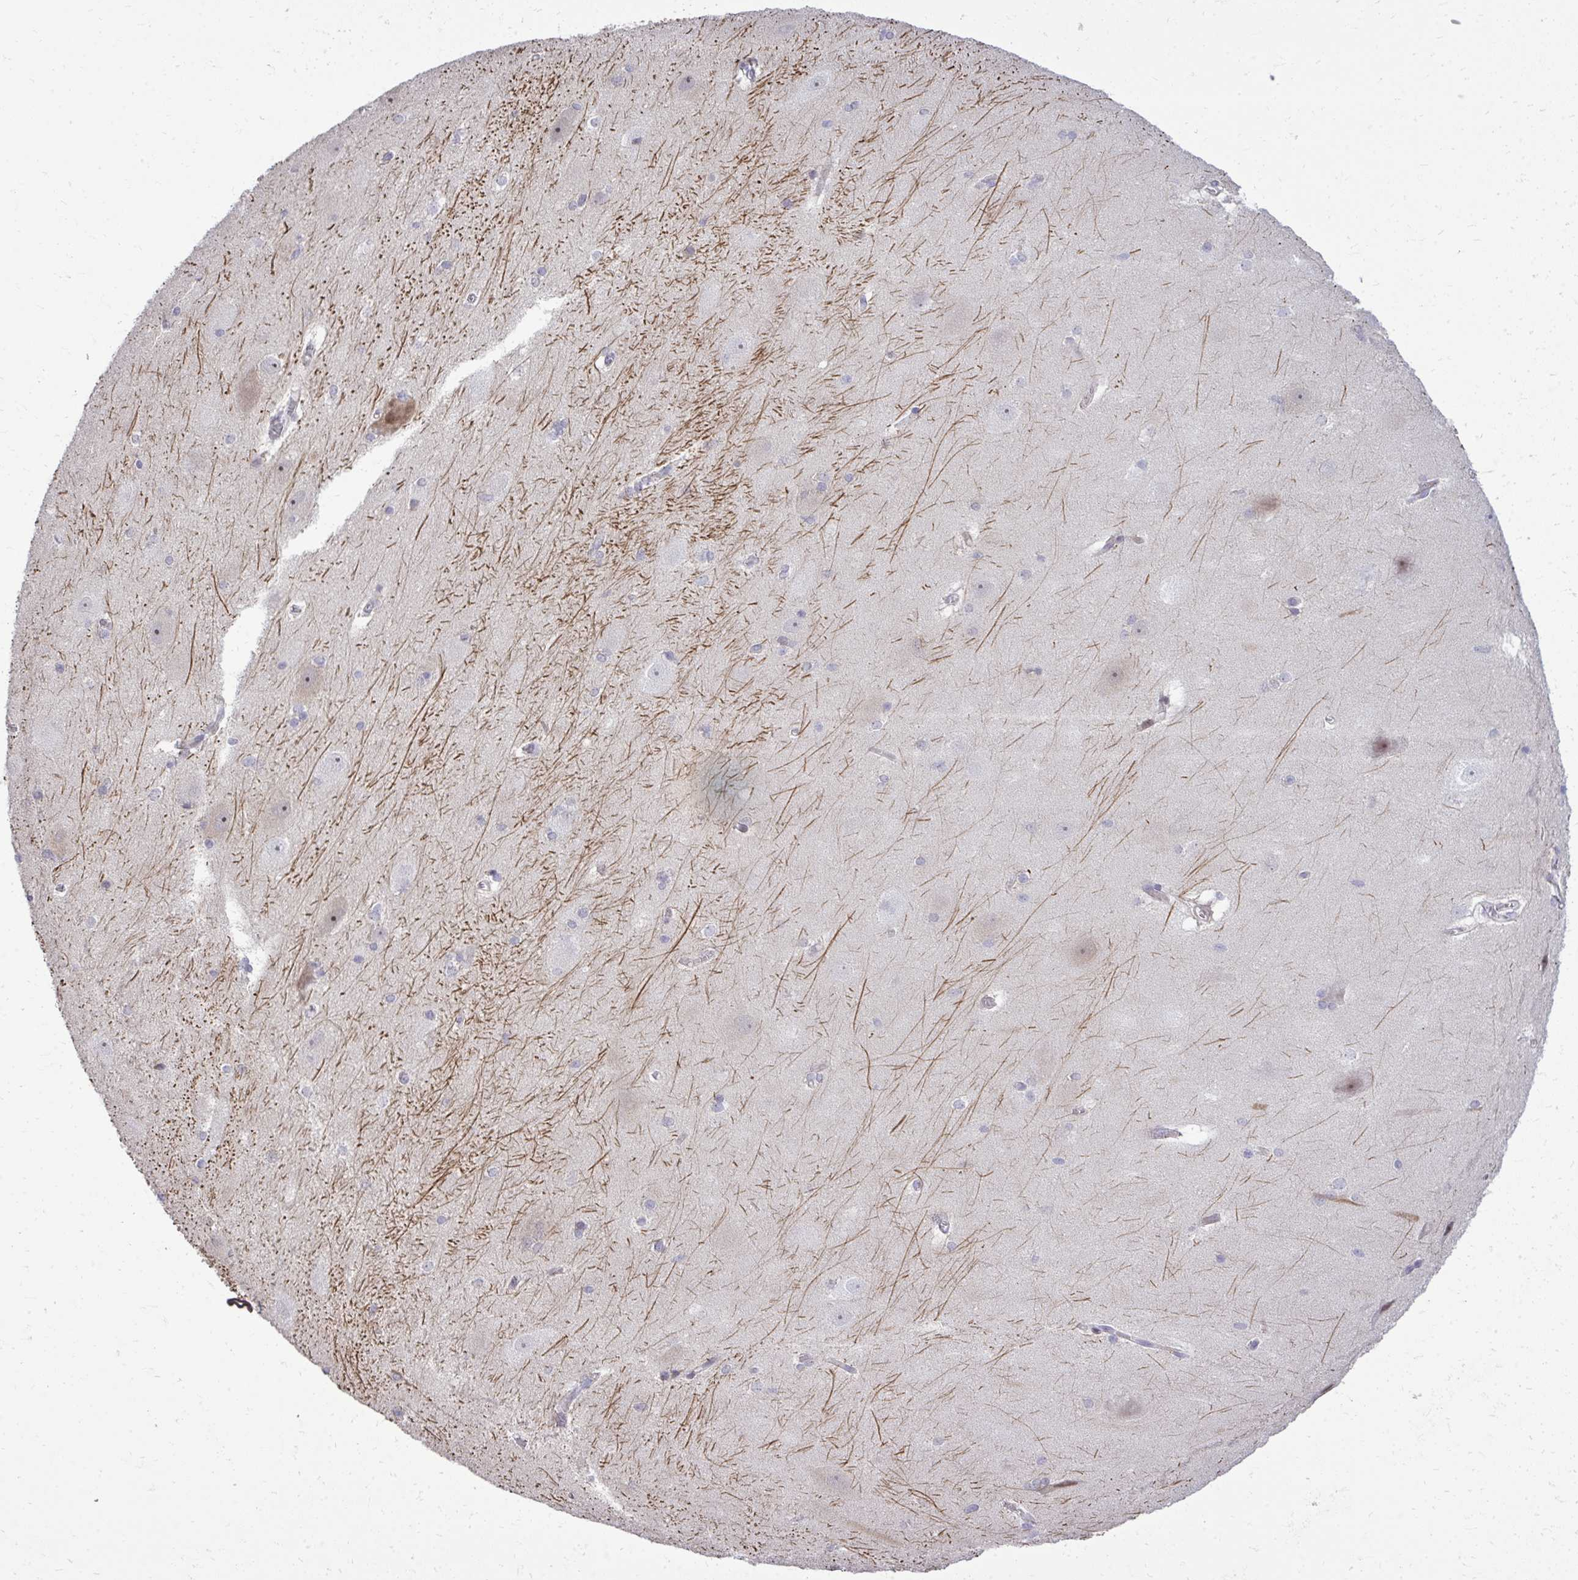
{"staining": {"intensity": "negative", "quantity": "none", "location": "none"}, "tissue": "hippocampus", "cell_type": "Glial cells", "image_type": "normal", "snomed": [{"axis": "morphology", "description": "Normal tissue, NOS"}, {"axis": "topography", "description": "Cerebral cortex"}, {"axis": "topography", "description": "Hippocampus"}], "caption": "Immunohistochemistry micrograph of benign hippocampus: hippocampus stained with DAB exhibits no significant protein staining in glial cells. (DAB (3,3'-diaminobenzidine) IHC visualized using brightfield microscopy, high magnification).", "gene": "DLX4", "patient": {"sex": "female", "age": 19}}